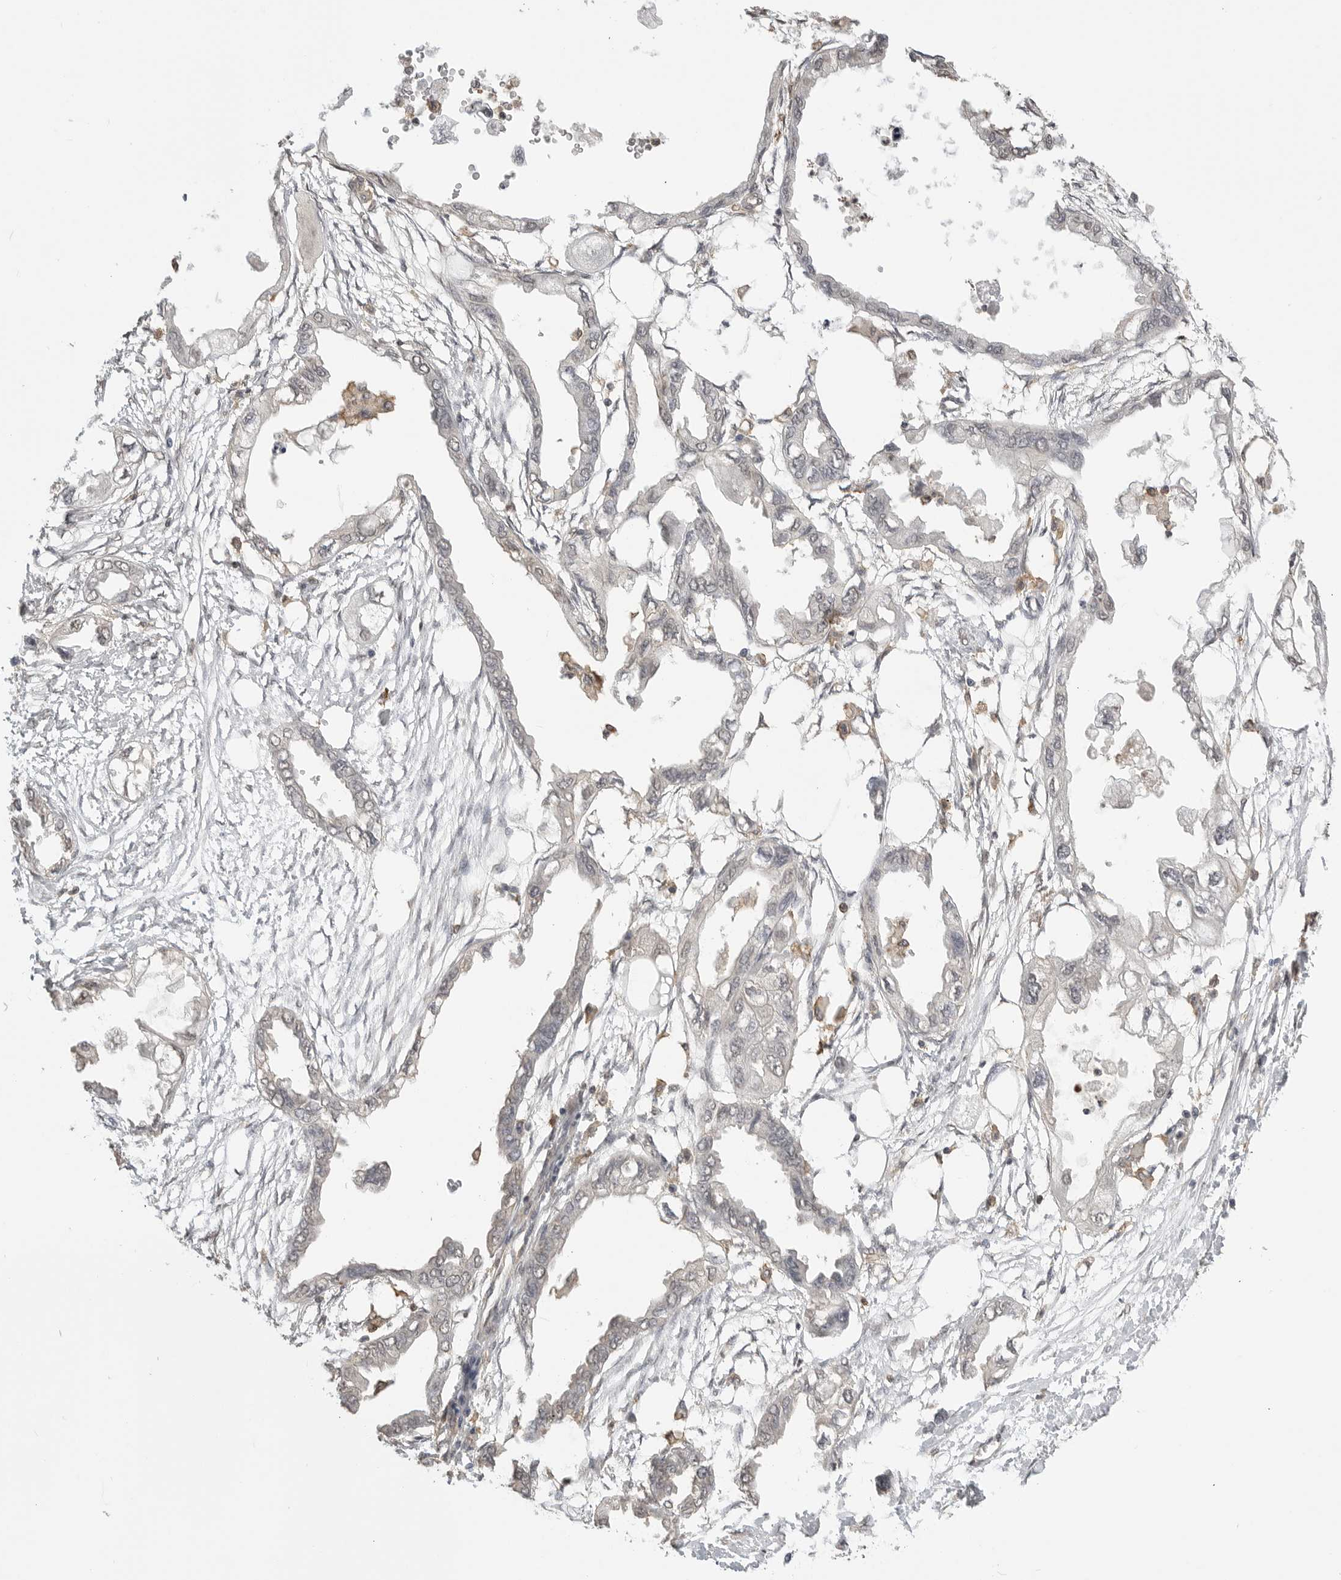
{"staining": {"intensity": "weak", "quantity": "<25%", "location": "cytoplasmic/membranous"}, "tissue": "endometrial cancer", "cell_type": "Tumor cells", "image_type": "cancer", "snomed": [{"axis": "morphology", "description": "Adenocarcinoma, NOS"}, {"axis": "morphology", "description": "Adenocarcinoma, metastatic, NOS"}, {"axis": "topography", "description": "Adipose tissue"}, {"axis": "topography", "description": "Endometrium"}], "caption": "Endometrial cancer was stained to show a protein in brown. There is no significant staining in tumor cells. Brightfield microscopy of IHC stained with DAB (brown) and hematoxylin (blue), captured at high magnification.", "gene": "GPC2", "patient": {"sex": "female", "age": 67}}